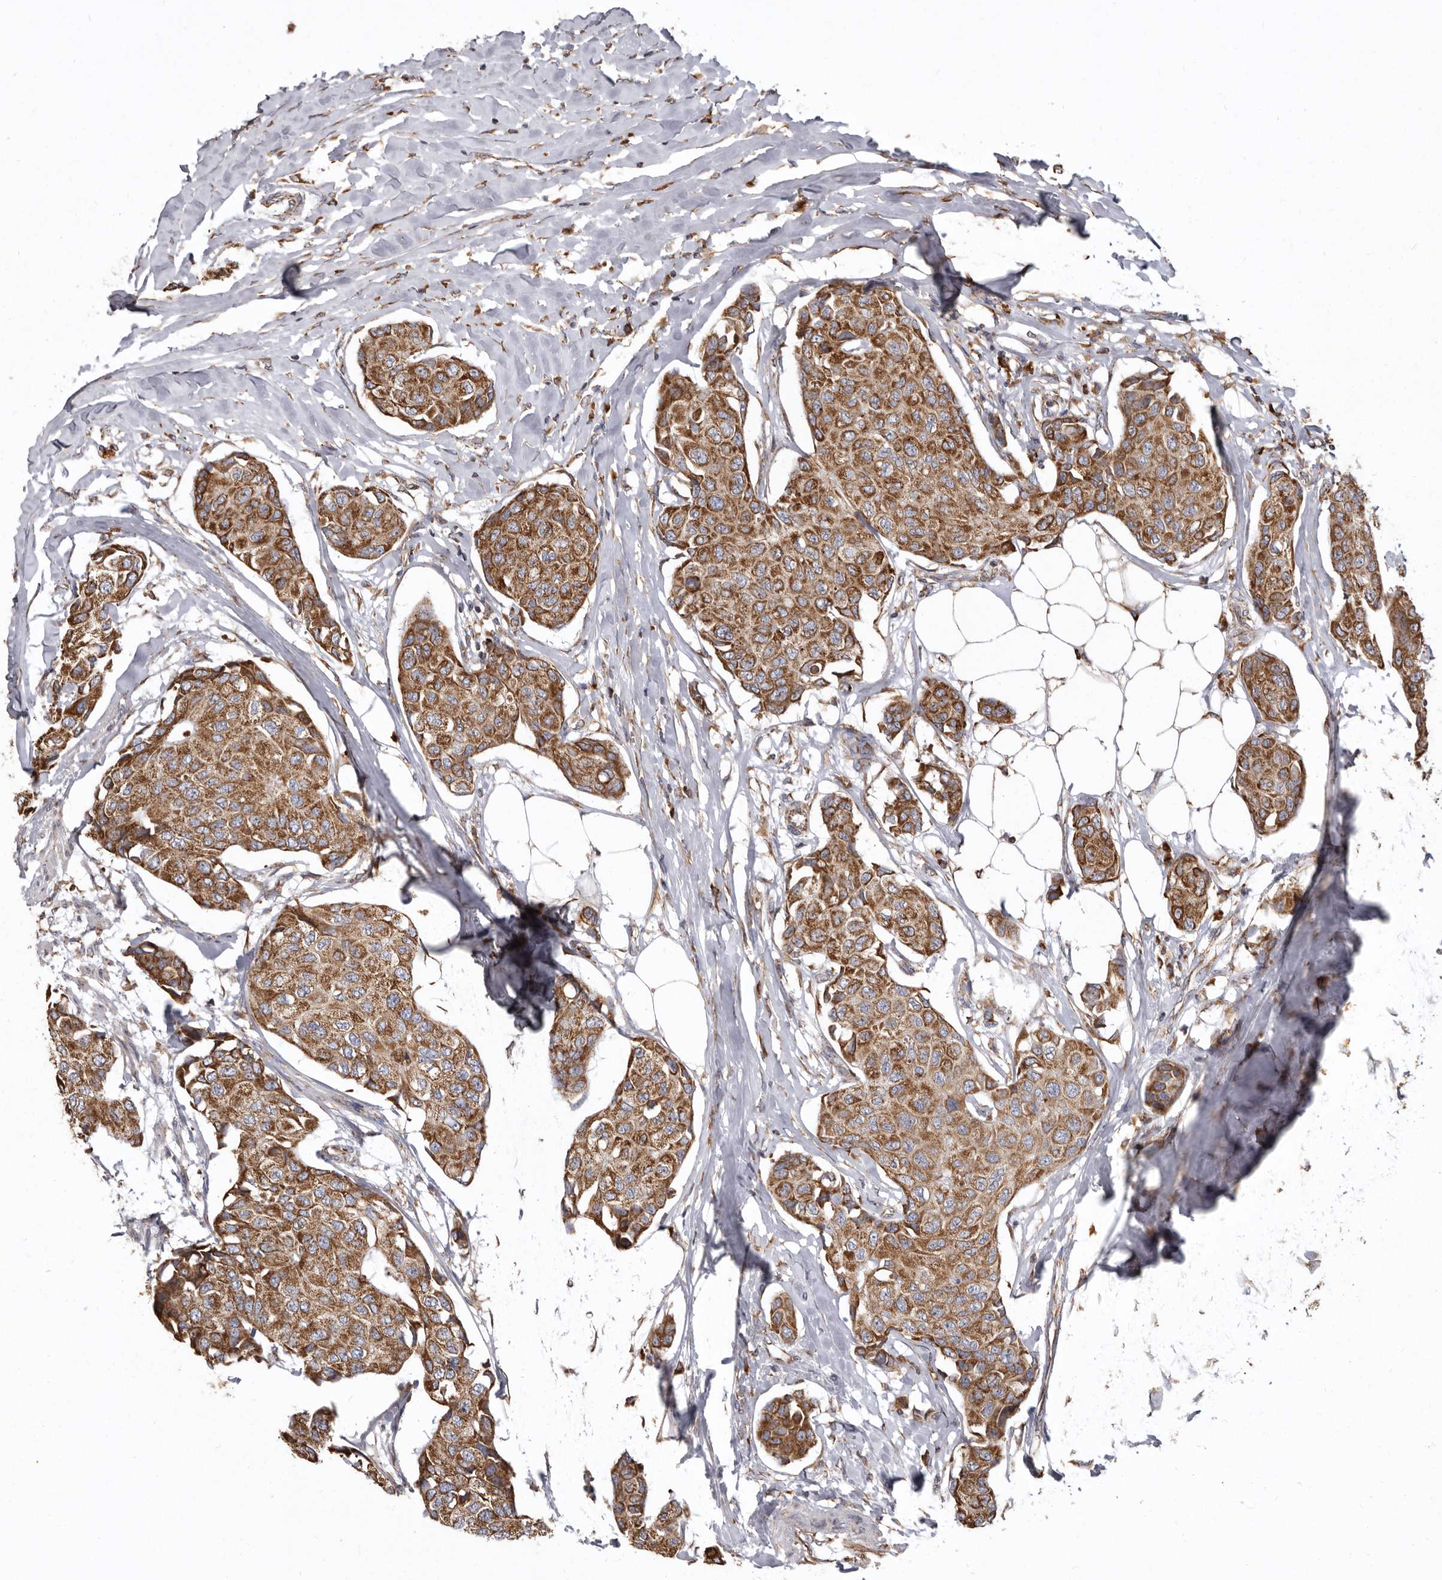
{"staining": {"intensity": "moderate", "quantity": ">75%", "location": "cytoplasmic/membranous"}, "tissue": "breast cancer", "cell_type": "Tumor cells", "image_type": "cancer", "snomed": [{"axis": "morphology", "description": "Duct carcinoma"}, {"axis": "topography", "description": "Breast"}], "caption": "DAB immunohistochemical staining of breast cancer (invasive ductal carcinoma) reveals moderate cytoplasmic/membranous protein positivity in approximately >75% of tumor cells.", "gene": "CDK5RAP3", "patient": {"sex": "female", "age": 80}}